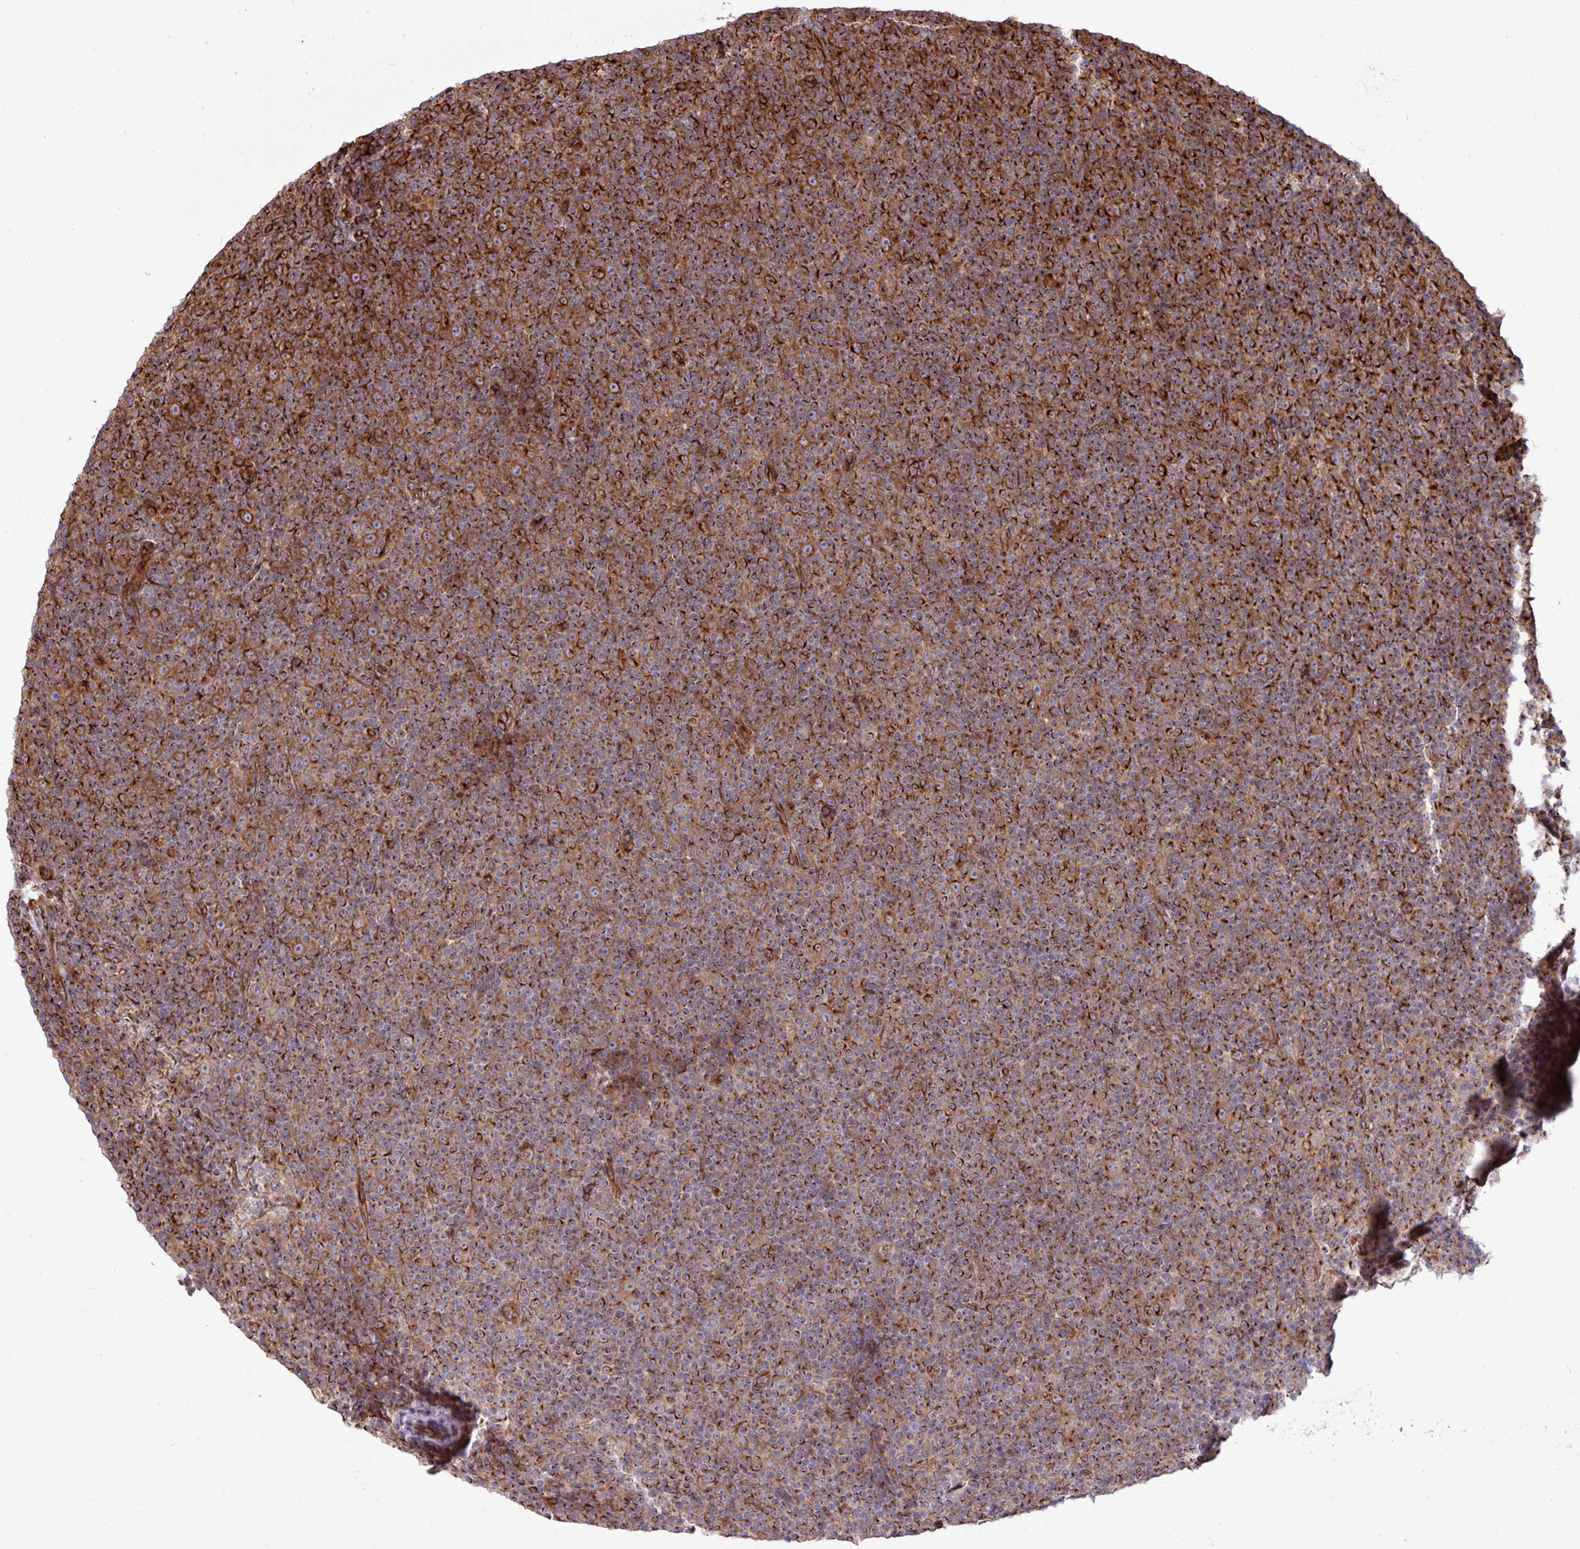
{"staining": {"intensity": "strong", "quantity": ">75%", "location": "cytoplasmic/membranous"}, "tissue": "lymphoma", "cell_type": "Tumor cells", "image_type": "cancer", "snomed": [{"axis": "morphology", "description": "Malignant lymphoma, non-Hodgkin's type, Low grade"}, {"axis": "topography", "description": "Lymph node"}], "caption": "Tumor cells show high levels of strong cytoplasmic/membranous staining in approximately >75% of cells in human lymphoma.", "gene": "ZNF300", "patient": {"sex": "female", "age": 67}}